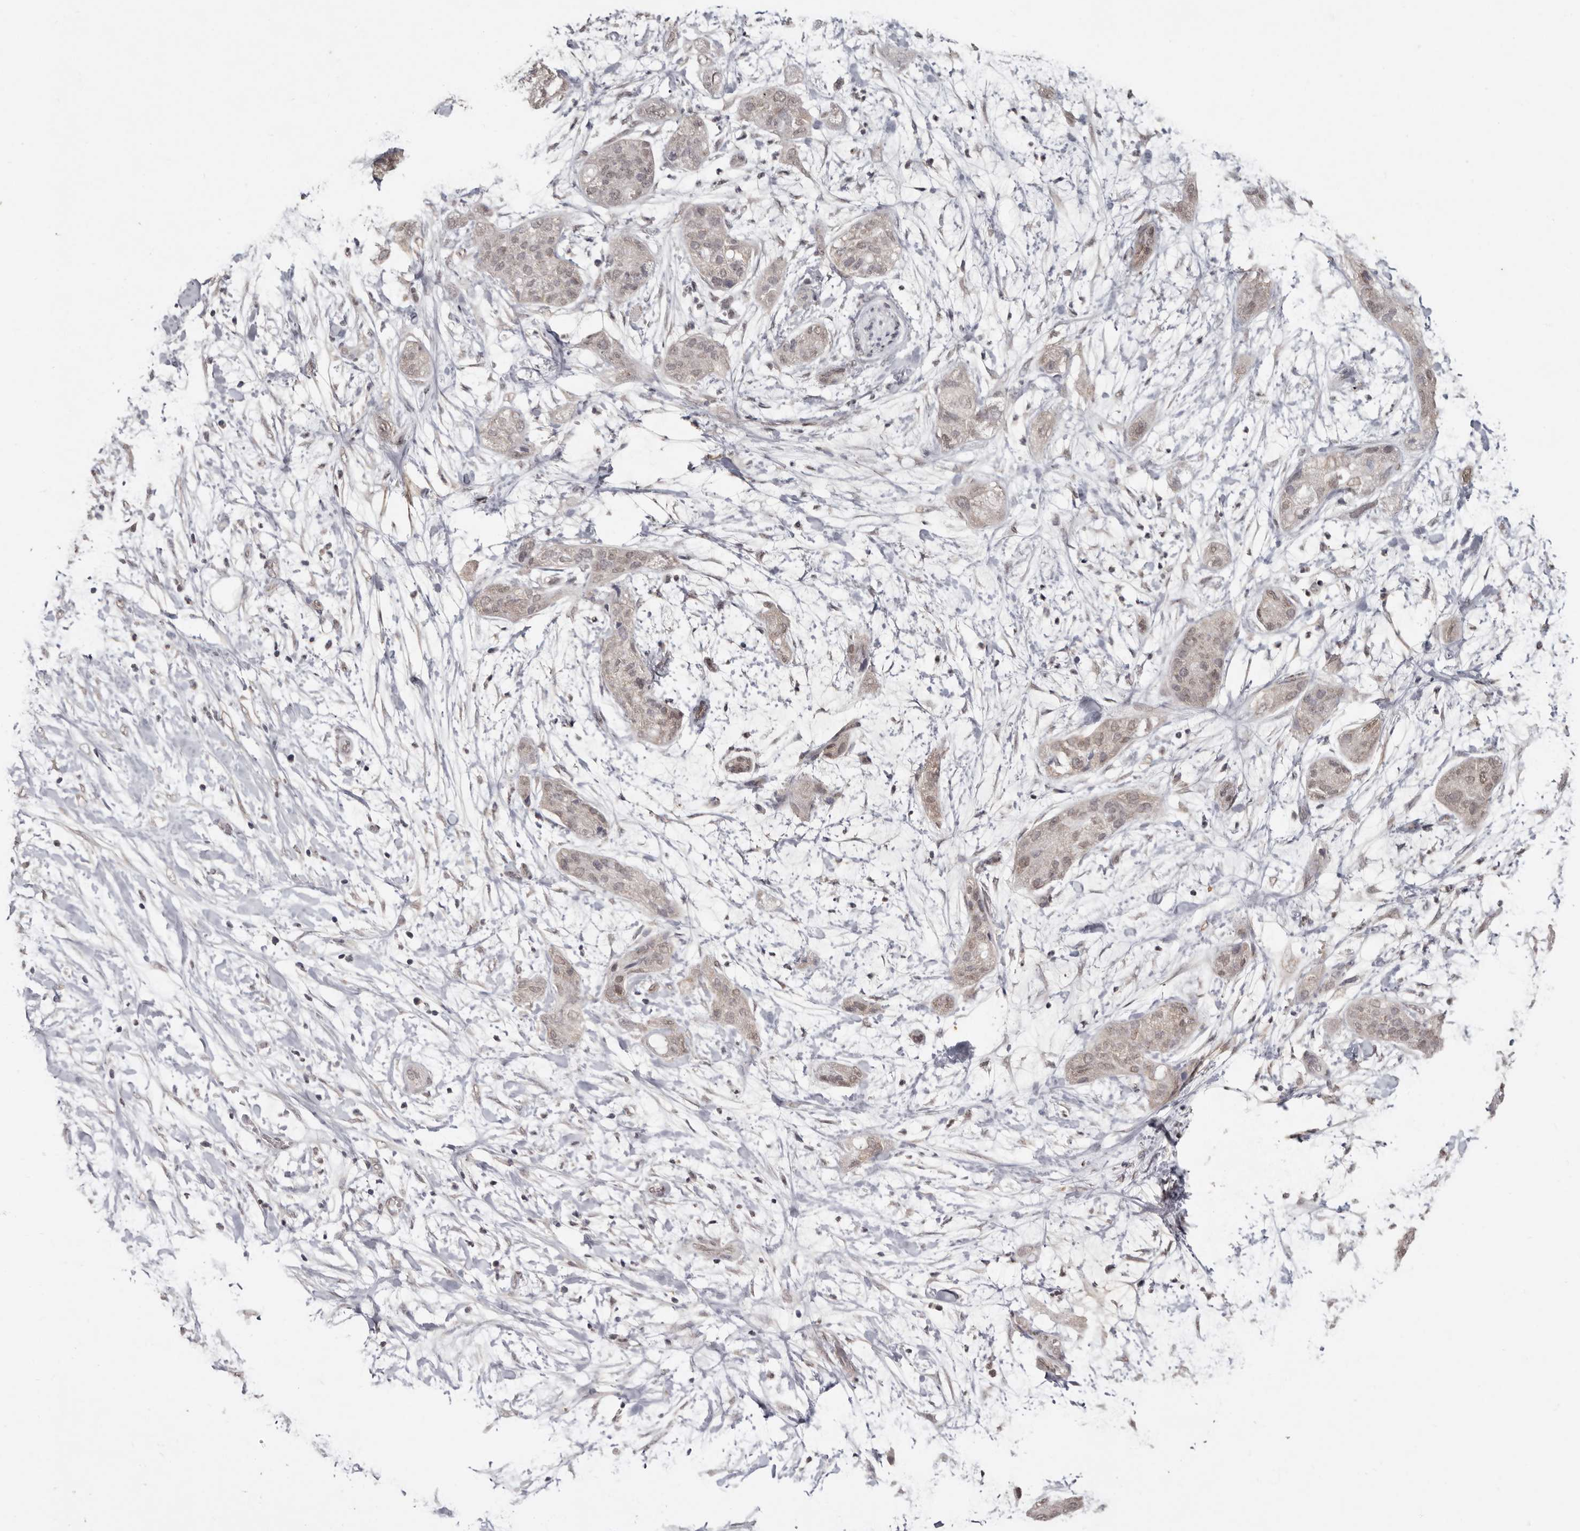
{"staining": {"intensity": "weak", "quantity": ">75%", "location": "cytoplasmic/membranous,nuclear"}, "tissue": "pancreatic cancer", "cell_type": "Tumor cells", "image_type": "cancer", "snomed": [{"axis": "morphology", "description": "Adenocarcinoma, NOS"}, {"axis": "topography", "description": "Pancreas"}], "caption": "Human pancreatic cancer stained for a protein (brown) shows weak cytoplasmic/membranous and nuclear positive staining in approximately >75% of tumor cells.", "gene": "LINGO2", "patient": {"sex": "female", "age": 78}}